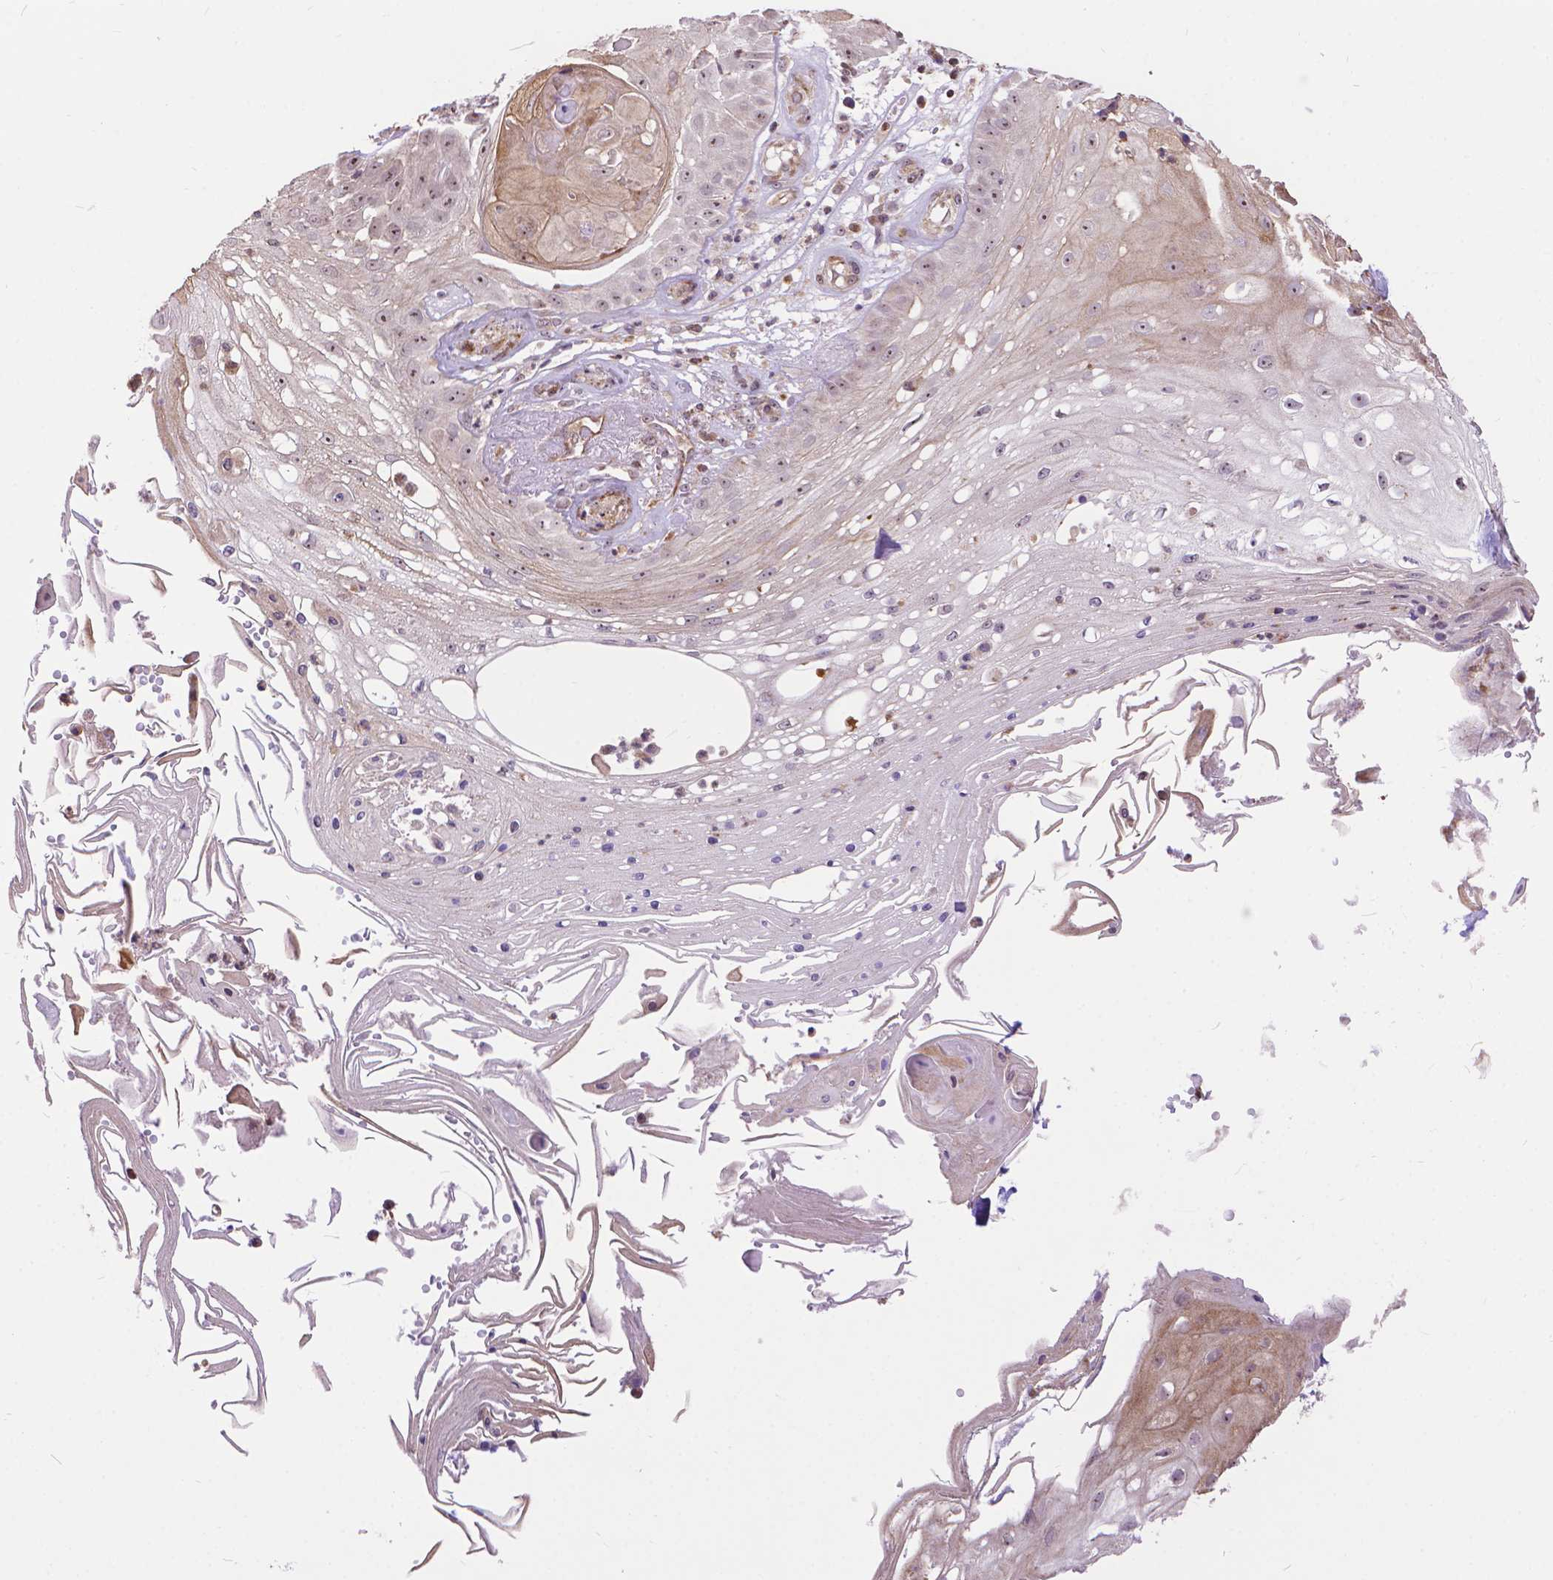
{"staining": {"intensity": "moderate", "quantity": "25%-75%", "location": "nuclear"}, "tissue": "skin cancer", "cell_type": "Tumor cells", "image_type": "cancer", "snomed": [{"axis": "morphology", "description": "Squamous cell carcinoma, NOS"}, {"axis": "topography", "description": "Skin"}], "caption": "About 25%-75% of tumor cells in skin cancer reveal moderate nuclear protein expression as visualized by brown immunohistochemical staining.", "gene": "TMEM135", "patient": {"sex": "male", "age": 70}}